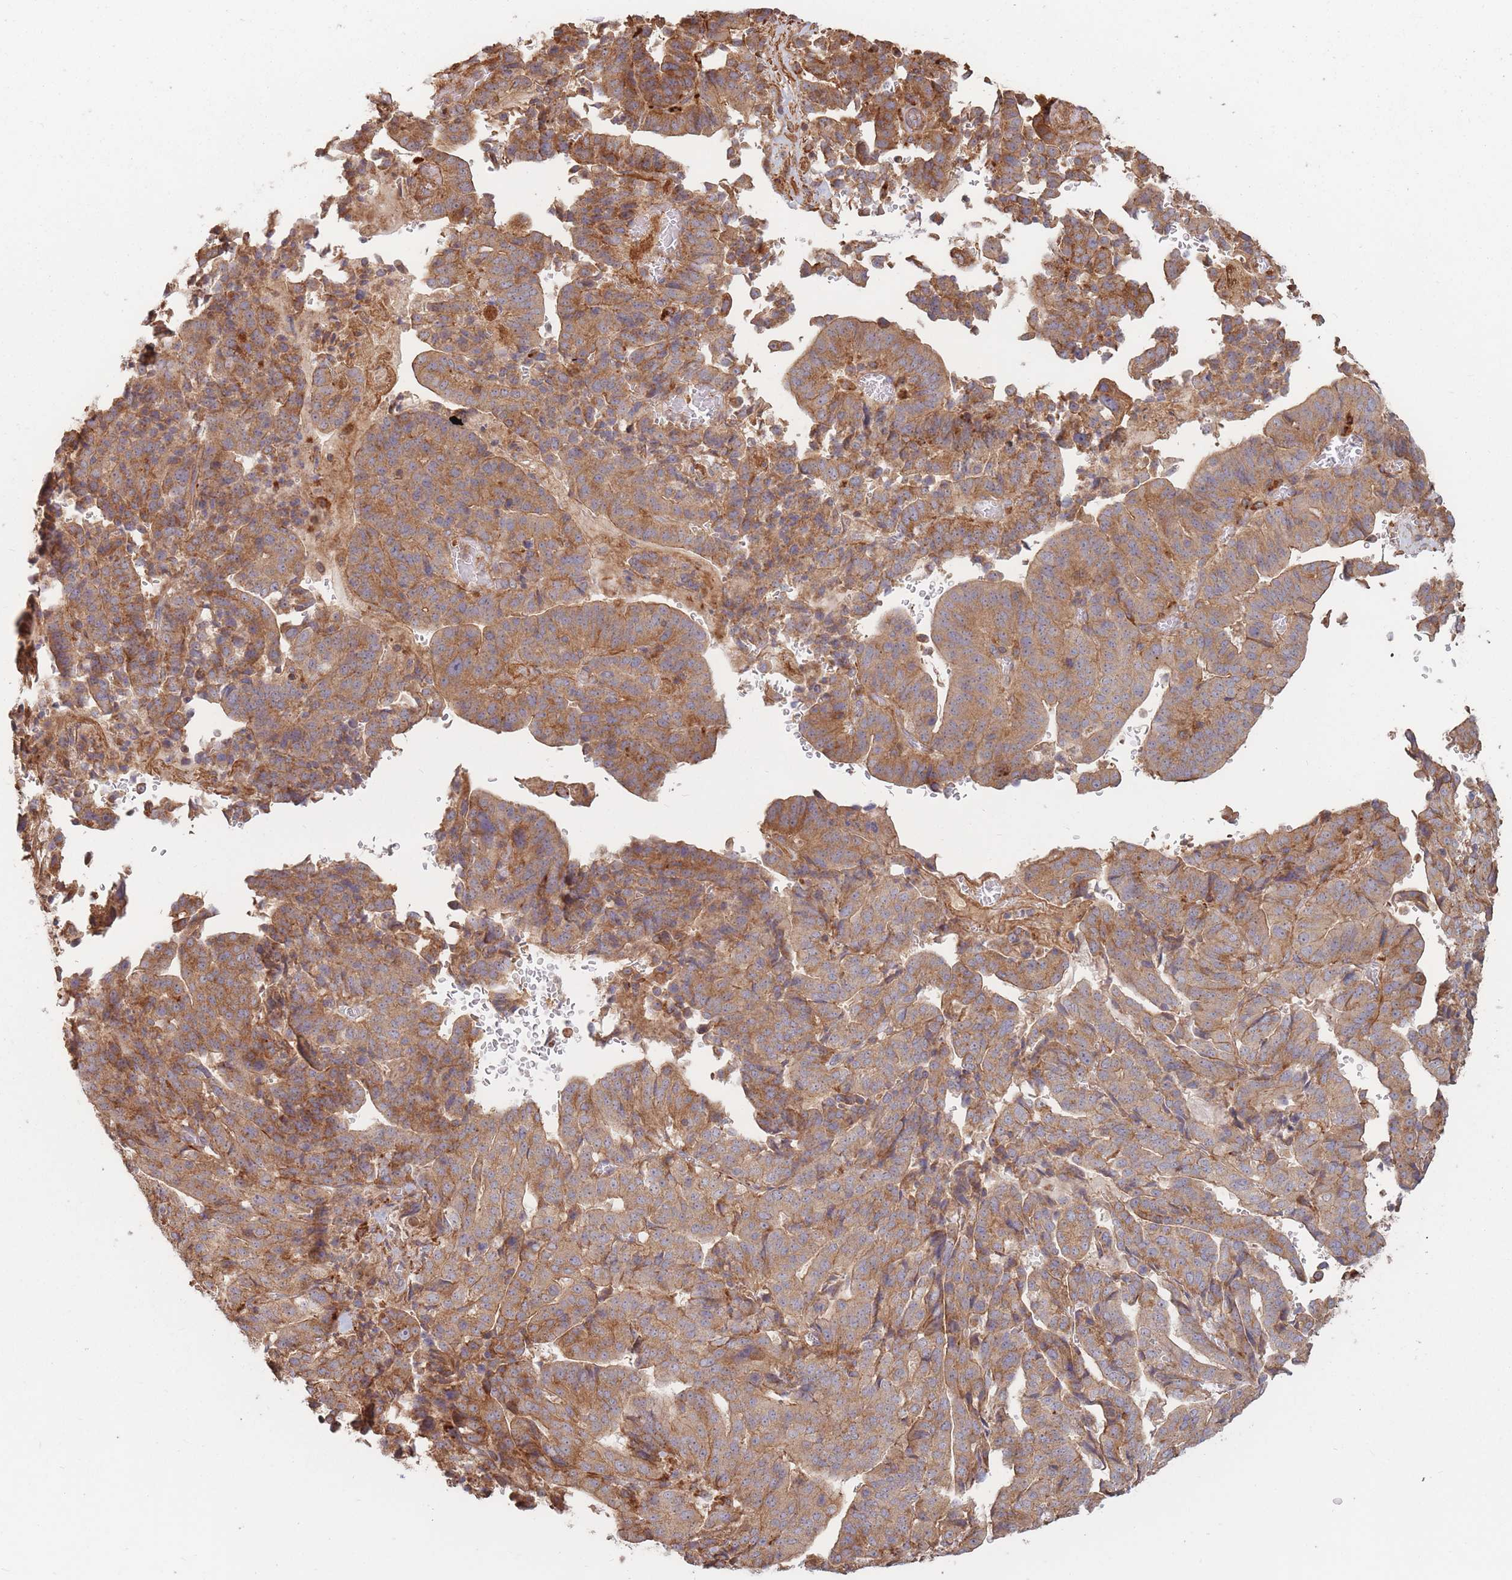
{"staining": {"intensity": "moderate", "quantity": ">75%", "location": "cytoplasmic/membranous"}, "tissue": "stomach cancer", "cell_type": "Tumor cells", "image_type": "cancer", "snomed": [{"axis": "morphology", "description": "Adenocarcinoma, NOS"}, {"axis": "topography", "description": "Stomach"}], "caption": "This photomicrograph exhibits immunohistochemistry (IHC) staining of human adenocarcinoma (stomach), with medium moderate cytoplasmic/membranous expression in approximately >75% of tumor cells.", "gene": "RASSF2", "patient": {"sex": "male", "age": 48}}